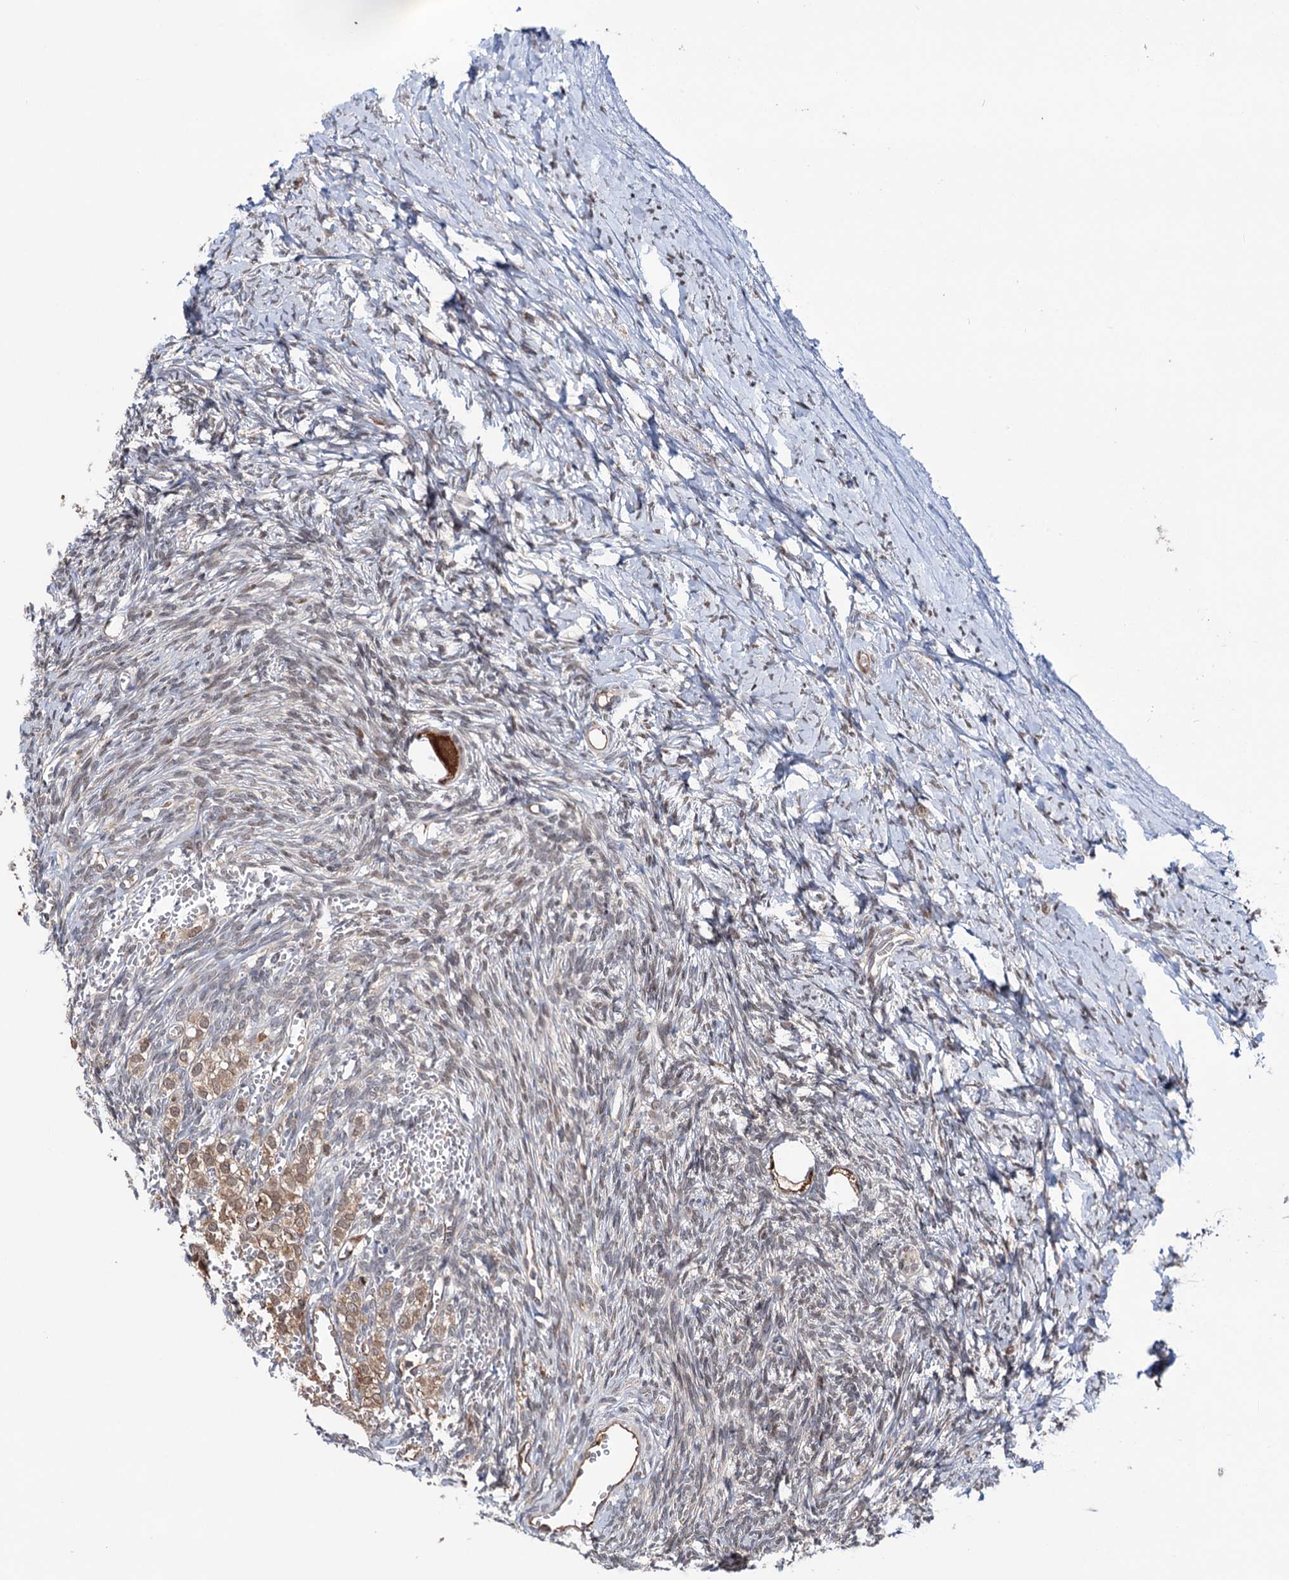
{"staining": {"intensity": "strong", "quantity": ">75%", "location": "cytoplasmic/membranous"}, "tissue": "ovary", "cell_type": "Follicle cells", "image_type": "normal", "snomed": [{"axis": "morphology", "description": "Normal tissue, NOS"}, {"axis": "morphology", "description": "Developmental malformation"}, {"axis": "topography", "description": "Ovary"}], "caption": "Follicle cells exhibit high levels of strong cytoplasmic/membranous positivity in approximately >75% of cells in benign ovary.", "gene": "NCAPD2", "patient": {"sex": "female", "age": 39}}